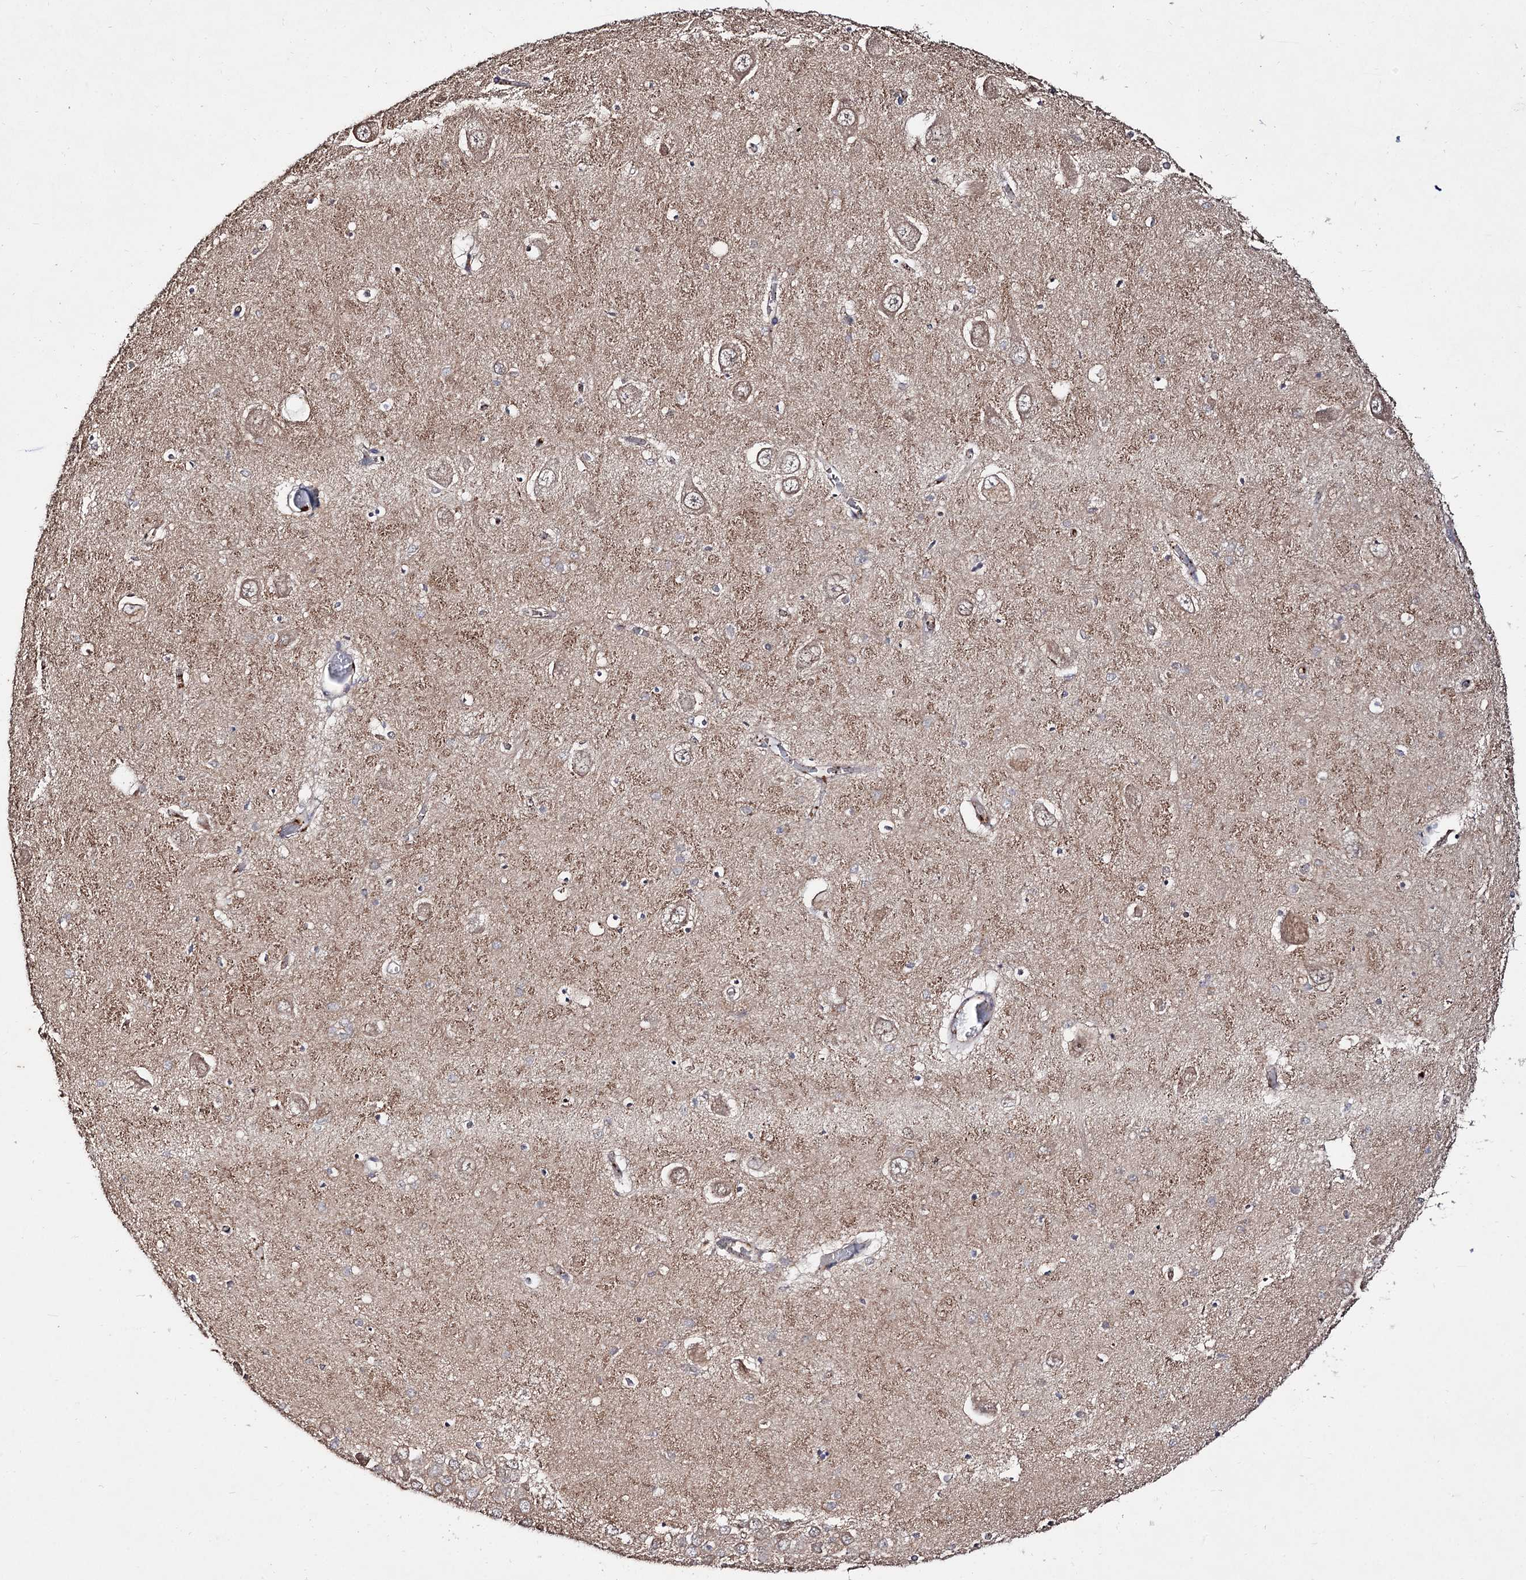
{"staining": {"intensity": "negative", "quantity": "none", "location": "none"}, "tissue": "hippocampus", "cell_type": "Glial cells", "image_type": "normal", "snomed": [{"axis": "morphology", "description": "Normal tissue, NOS"}, {"axis": "topography", "description": "Hippocampus"}], "caption": "Immunohistochemical staining of unremarkable human hippocampus demonstrates no significant staining in glial cells. The staining was performed using DAB to visualize the protein expression in brown, while the nuclei were stained in blue with hematoxylin (Magnification: 20x).", "gene": "ARFIP2", "patient": {"sex": "male", "age": 70}}